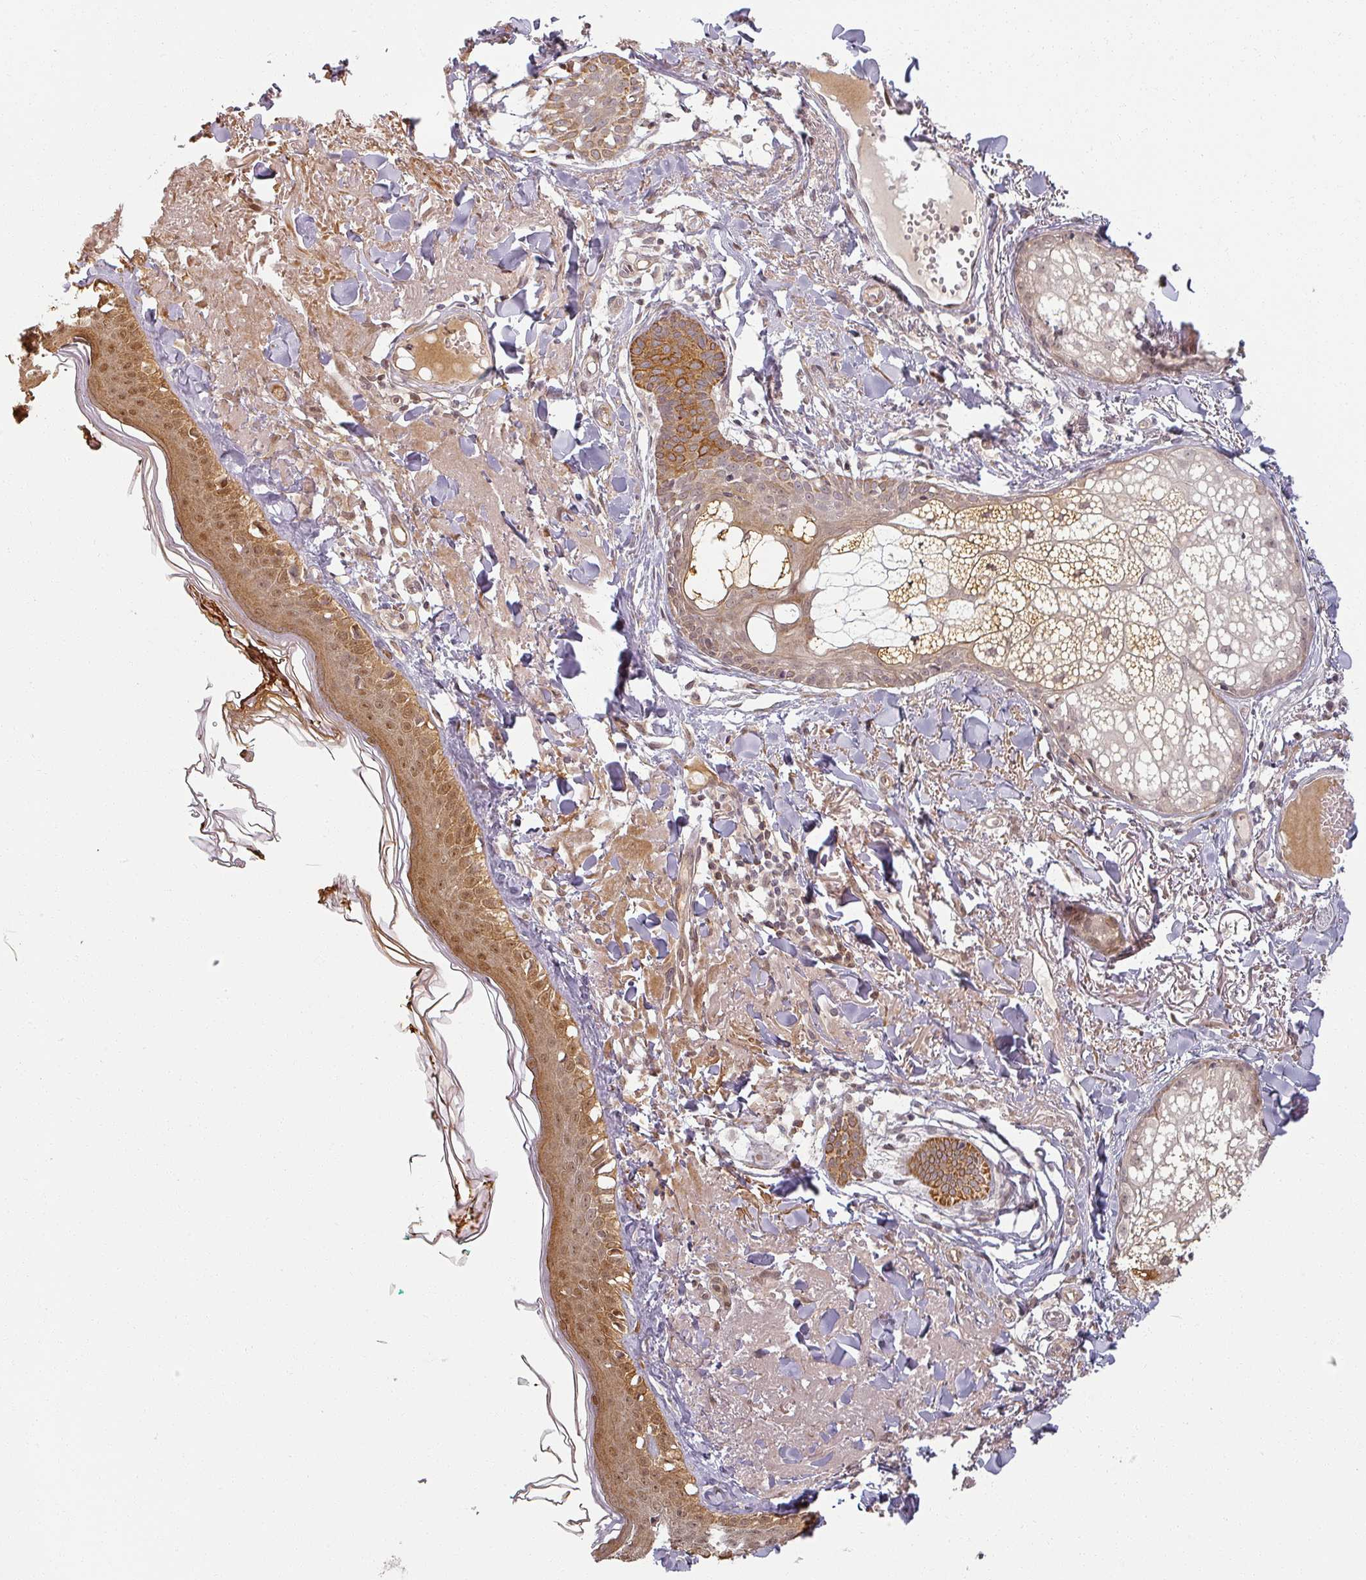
{"staining": {"intensity": "moderate", "quantity": ">75%", "location": "cytoplasmic/membranous"}, "tissue": "skin", "cell_type": "Fibroblasts", "image_type": "normal", "snomed": [{"axis": "morphology", "description": "Normal tissue, NOS"}, {"axis": "morphology", "description": "Malignant melanoma, NOS"}, {"axis": "topography", "description": "Skin"}], "caption": "Immunohistochemical staining of benign skin shows >75% levels of moderate cytoplasmic/membranous protein expression in approximately >75% of fibroblasts. (IHC, brightfield microscopy, high magnification).", "gene": "MED19", "patient": {"sex": "male", "age": 80}}